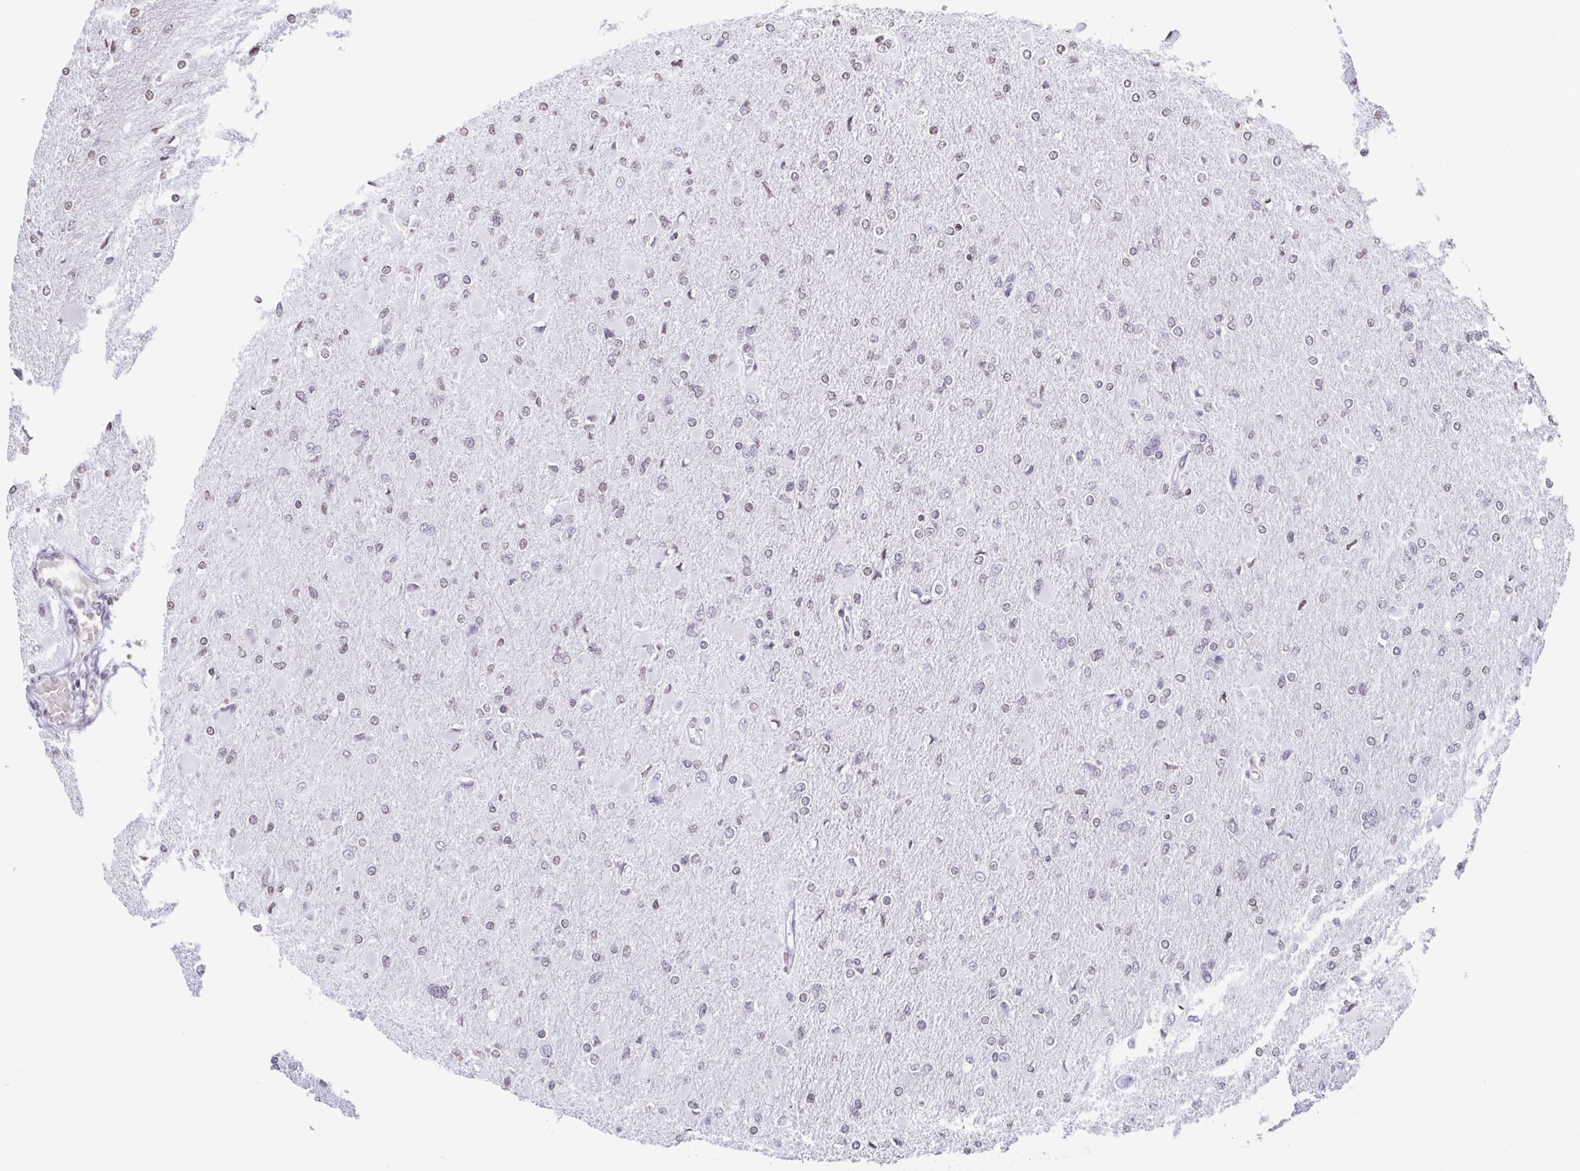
{"staining": {"intensity": "negative", "quantity": "none", "location": "none"}, "tissue": "glioma", "cell_type": "Tumor cells", "image_type": "cancer", "snomed": [{"axis": "morphology", "description": "Glioma, malignant, High grade"}, {"axis": "topography", "description": "Cerebral cortex"}], "caption": "High power microscopy micrograph of an IHC photomicrograph of glioma, revealing no significant positivity in tumor cells. (Immunohistochemistry (ihc), brightfield microscopy, high magnification).", "gene": "VCY1B", "patient": {"sex": "female", "age": 36}}